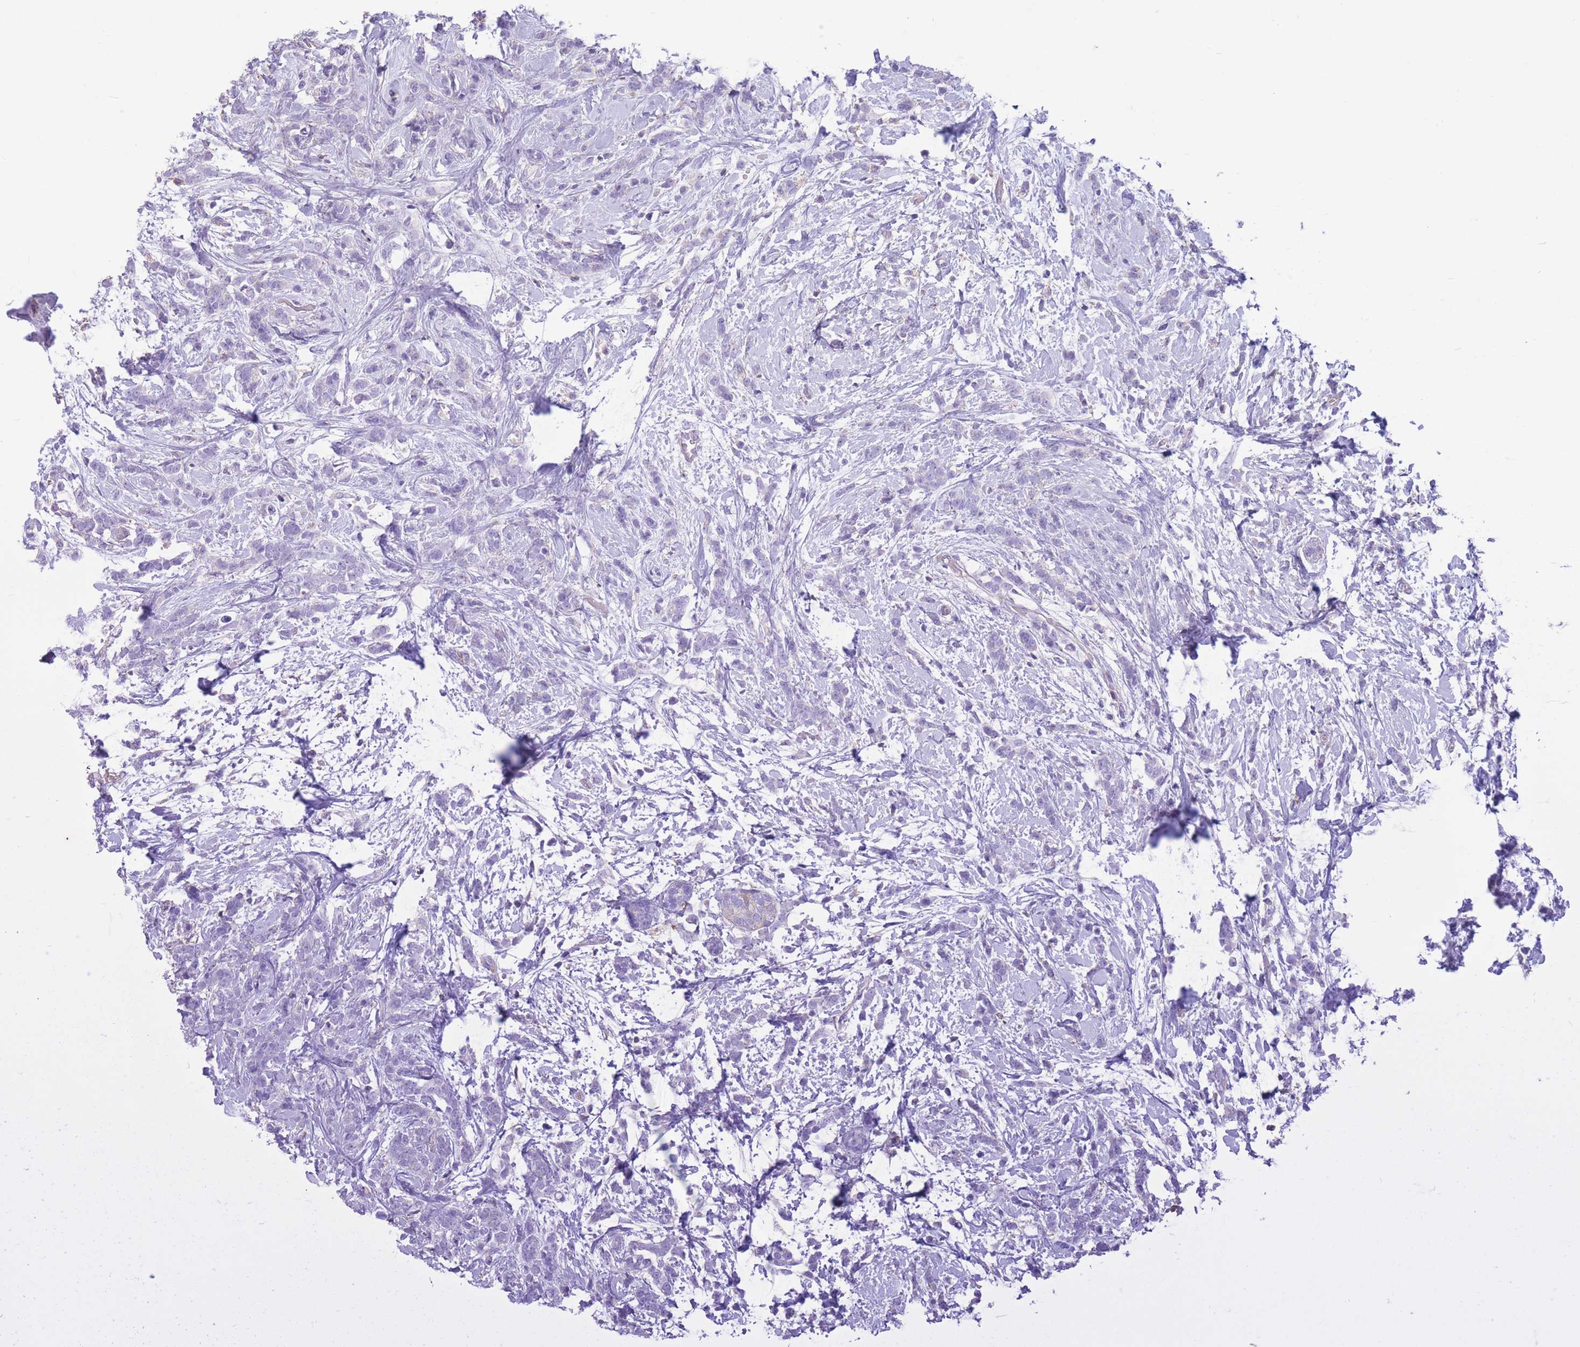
{"staining": {"intensity": "negative", "quantity": "none", "location": "none"}, "tissue": "breast cancer", "cell_type": "Tumor cells", "image_type": "cancer", "snomed": [{"axis": "morphology", "description": "Lobular carcinoma"}, {"axis": "topography", "description": "Breast"}], "caption": "There is no significant positivity in tumor cells of breast cancer. Brightfield microscopy of IHC stained with DAB (brown) and hematoxylin (blue), captured at high magnification.", "gene": "PDHA1", "patient": {"sex": "female", "age": 58}}